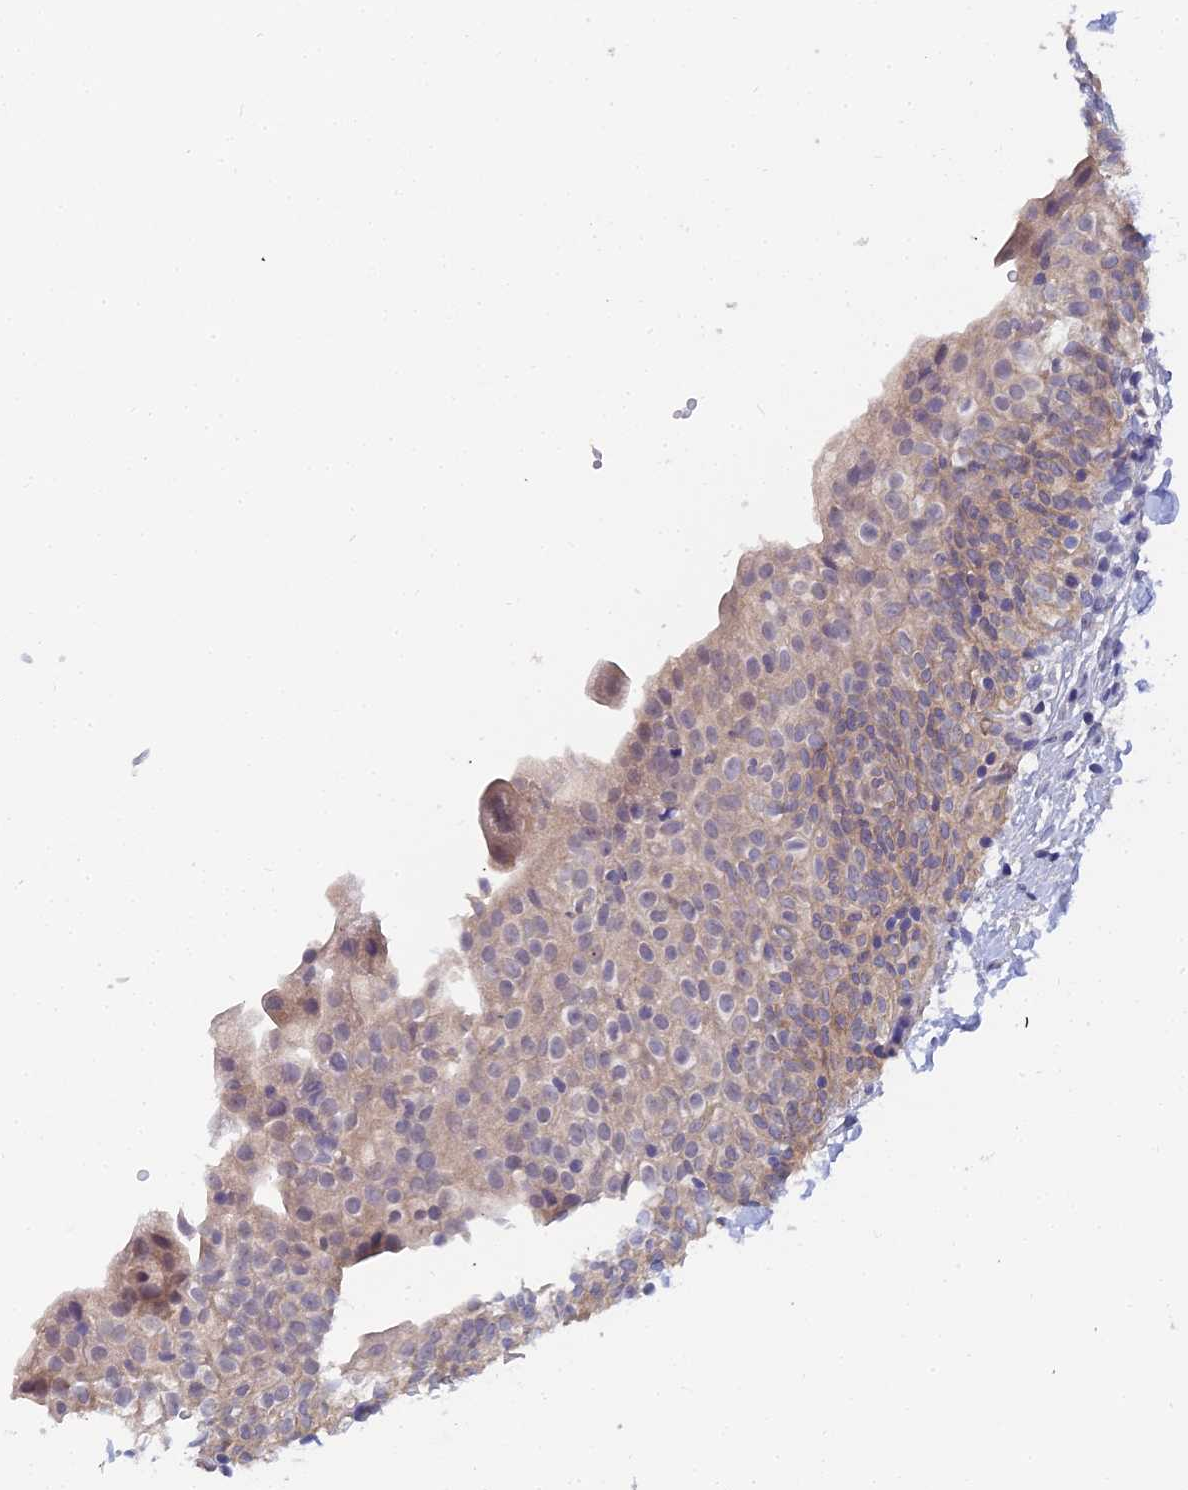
{"staining": {"intensity": "weak", "quantity": "25%-75%", "location": "cytoplasmic/membranous"}, "tissue": "urinary bladder", "cell_type": "Urothelial cells", "image_type": "normal", "snomed": [{"axis": "morphology", "description": "Normal tissue, NOS"}, {"axis": "topography", "description": "Urinary bladder"}], "caption": "Immunohistochemical staining of unremarkable urinary bladder shows low levels of weak cytoplasmic/membranous positivity in approximately 25%-75% of urothelial cells. (brown staining indicates protein expression, while blue staining denotes nuclei).", "gene": "RDX", "patient": {"sex": "male", "age": 55}}